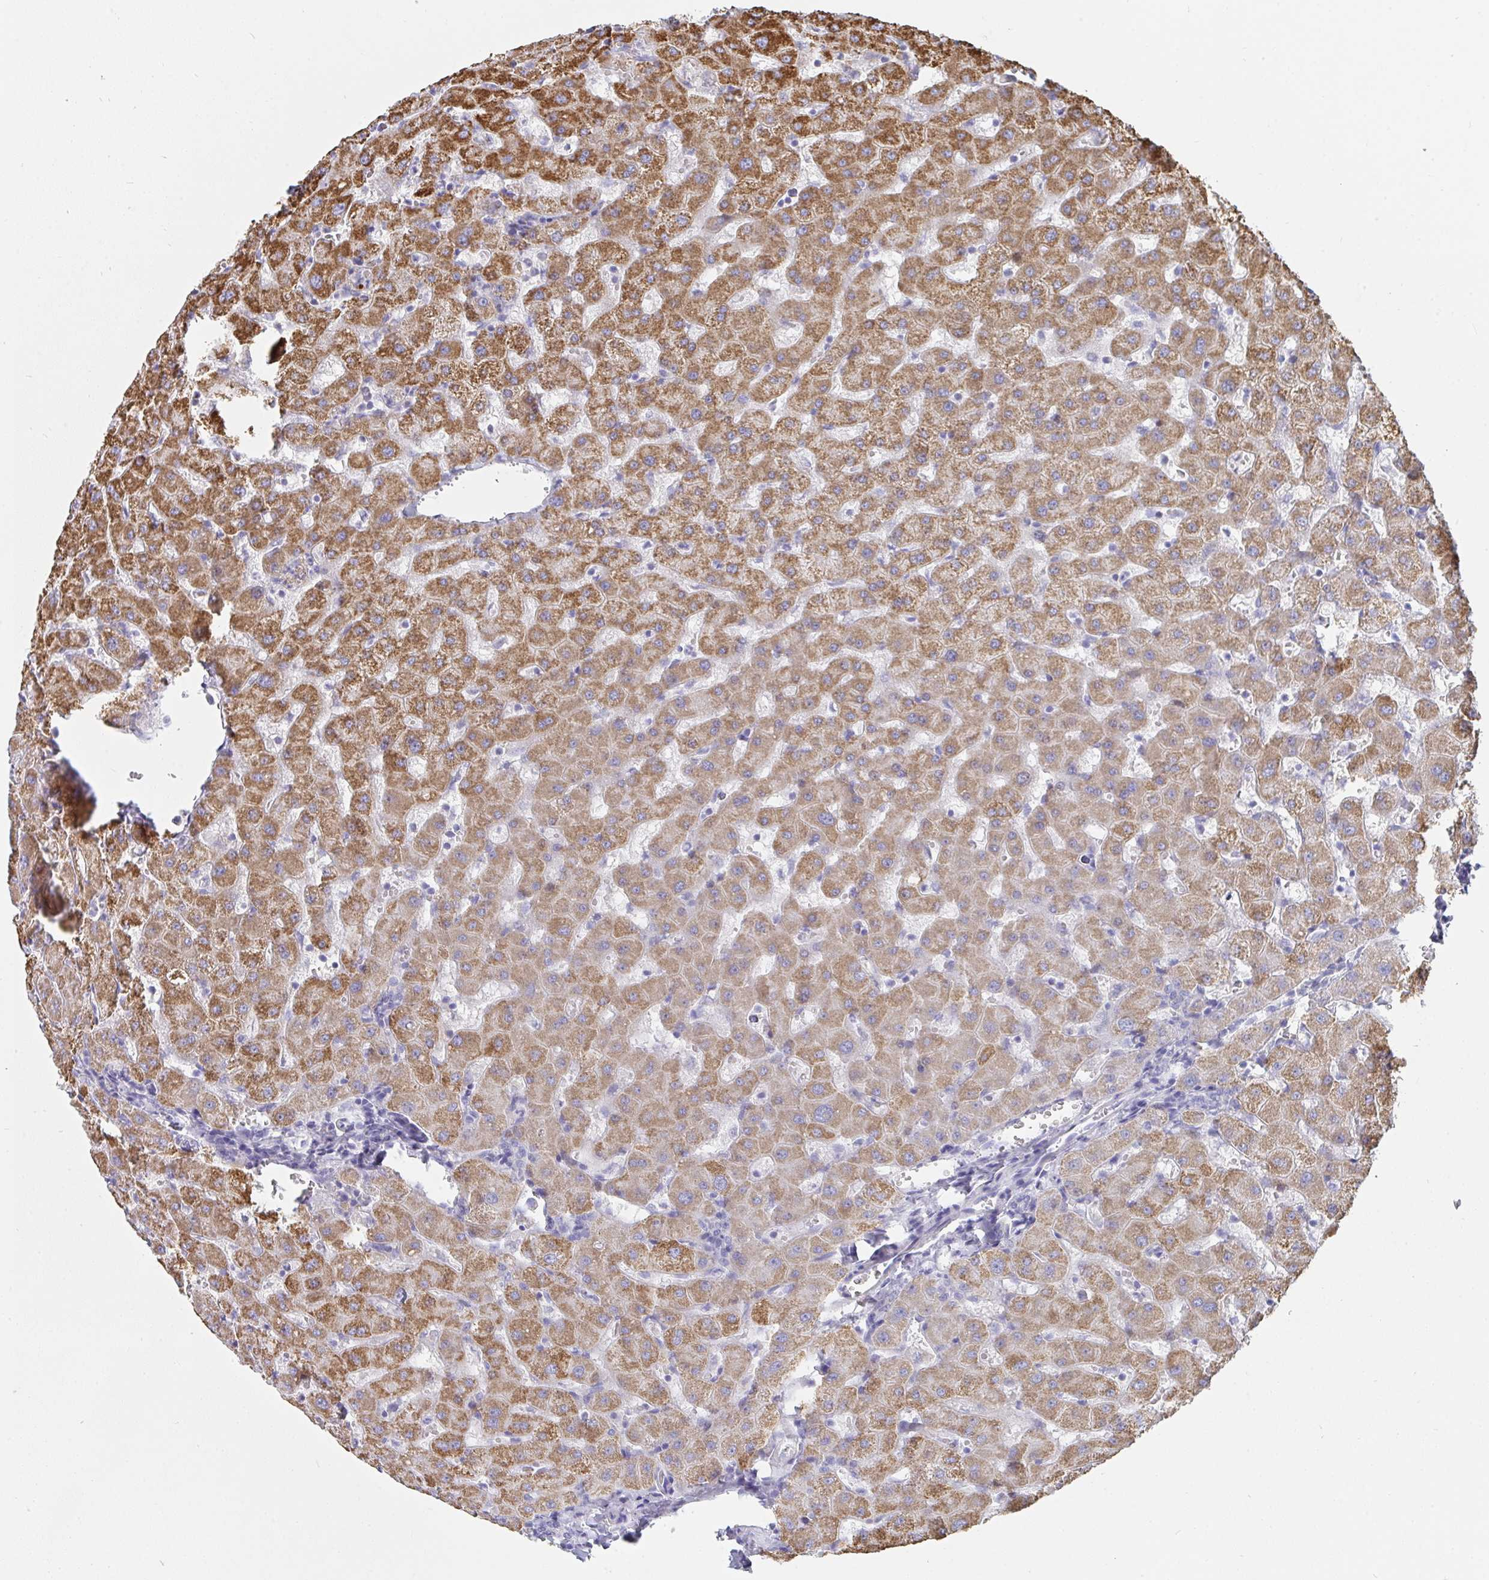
{"staining": {"intensity": "negative", "quantity": "none", "location": "none"}, "tissue": "liver", "cell_type": "Cholangiocytes", "image_type": "normal", "snomed": [{"axis": "morphology", "description": "Normal tissue, NOS"}, {"axis": "topography", "description": "Liver"}], "caption": "An image of liver stained for a protein exhibits no brown staining in cholangiocytes.", "gene": "AIFM1", "patient": {"sex": "female", "age": 63}}